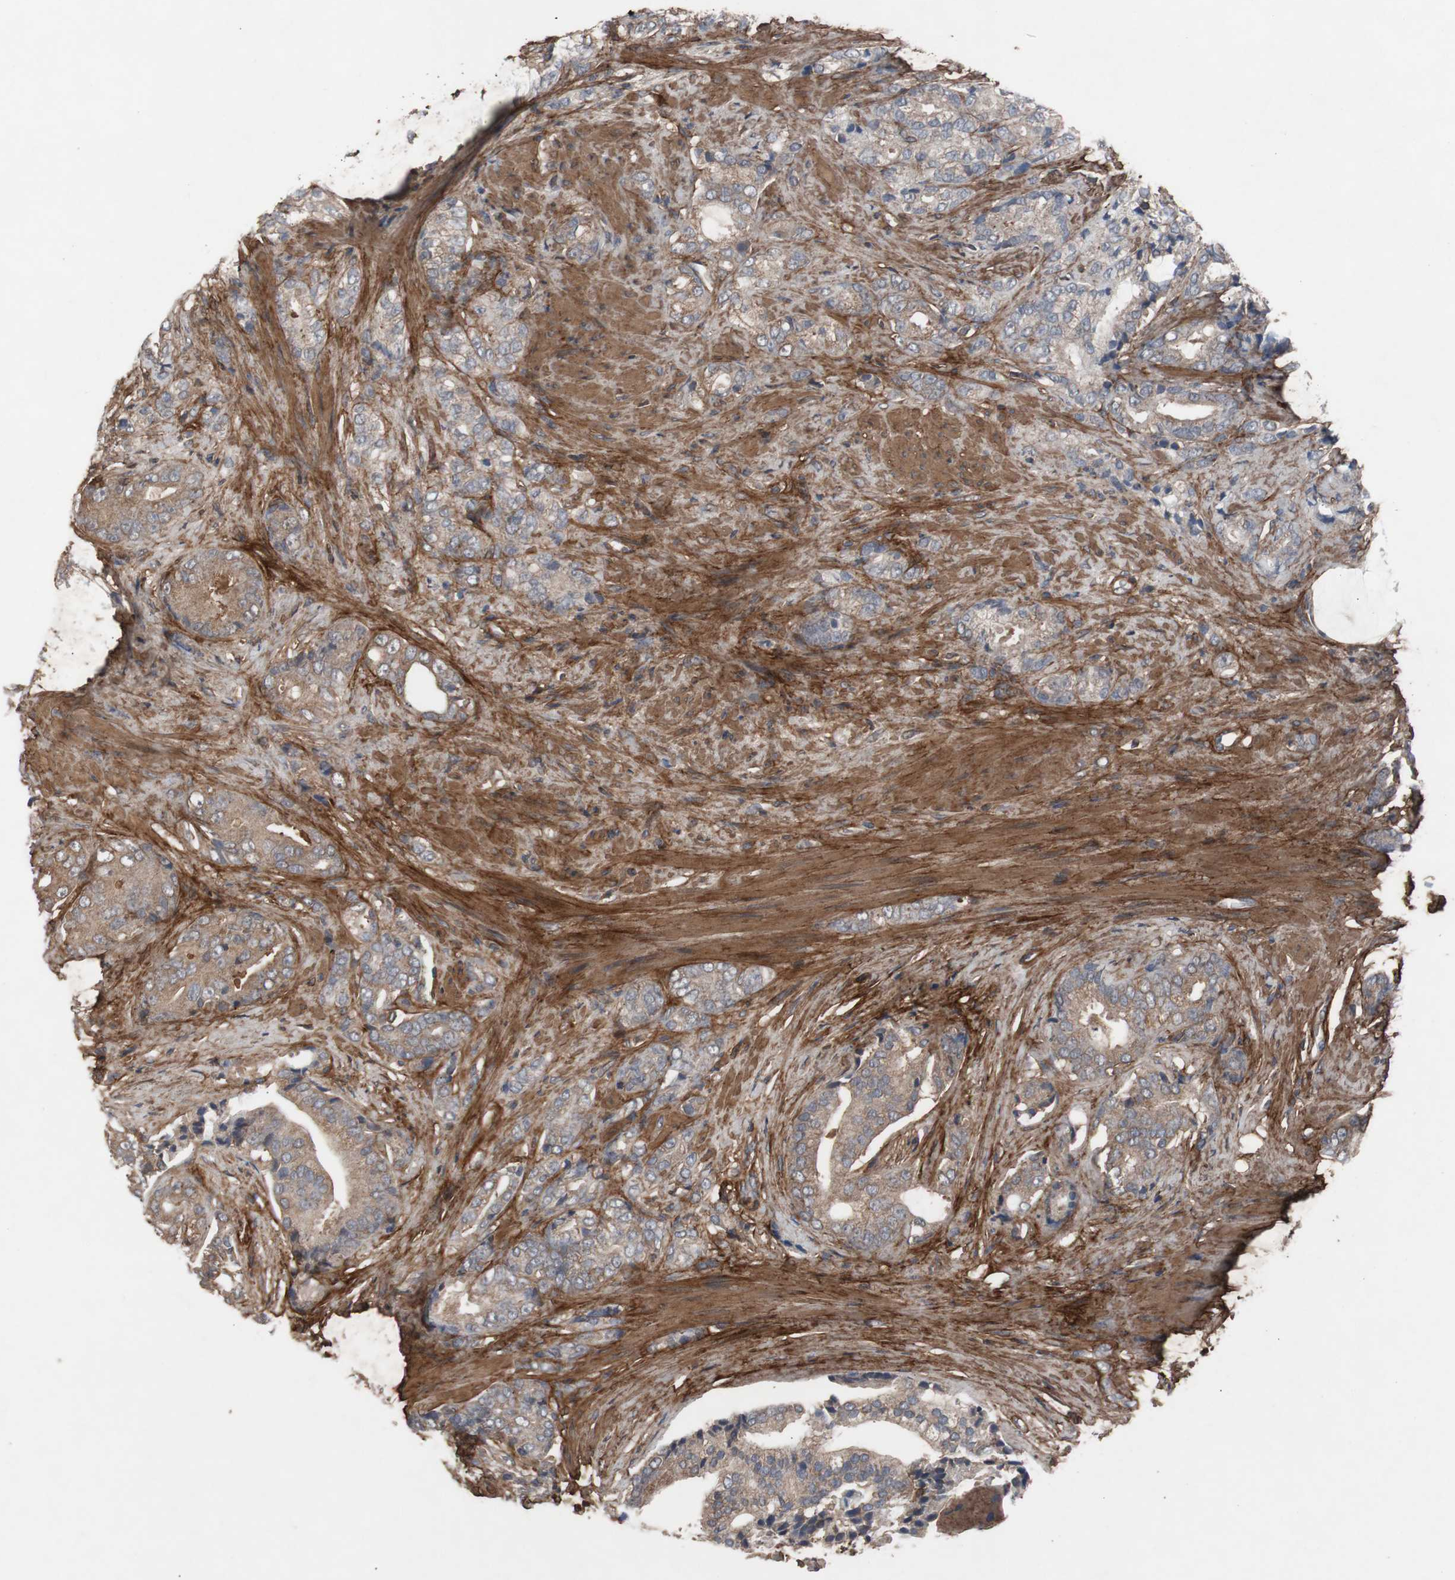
{"staining": {"intensity": "weak", "quantity": ">75%", "location": "cytoplasmic/membranous"}, "tissue": "prostate cancer", "cell_type": "Tumor cells", "image_type": "cancer", "snomed": [{"axis": "morphology", "description": "Adenocarcinoma, Low grade"}, {"axis": "topography", "description": "Prostate"}], "caption": "Human prostate cancer stained with a brown dye demonstrates weak cytoplasmic/membranous positive positivity in approximately >75% of tumor cells.", "gene": "COL6A2", "patient": {"sex": "male", "age": 58}}